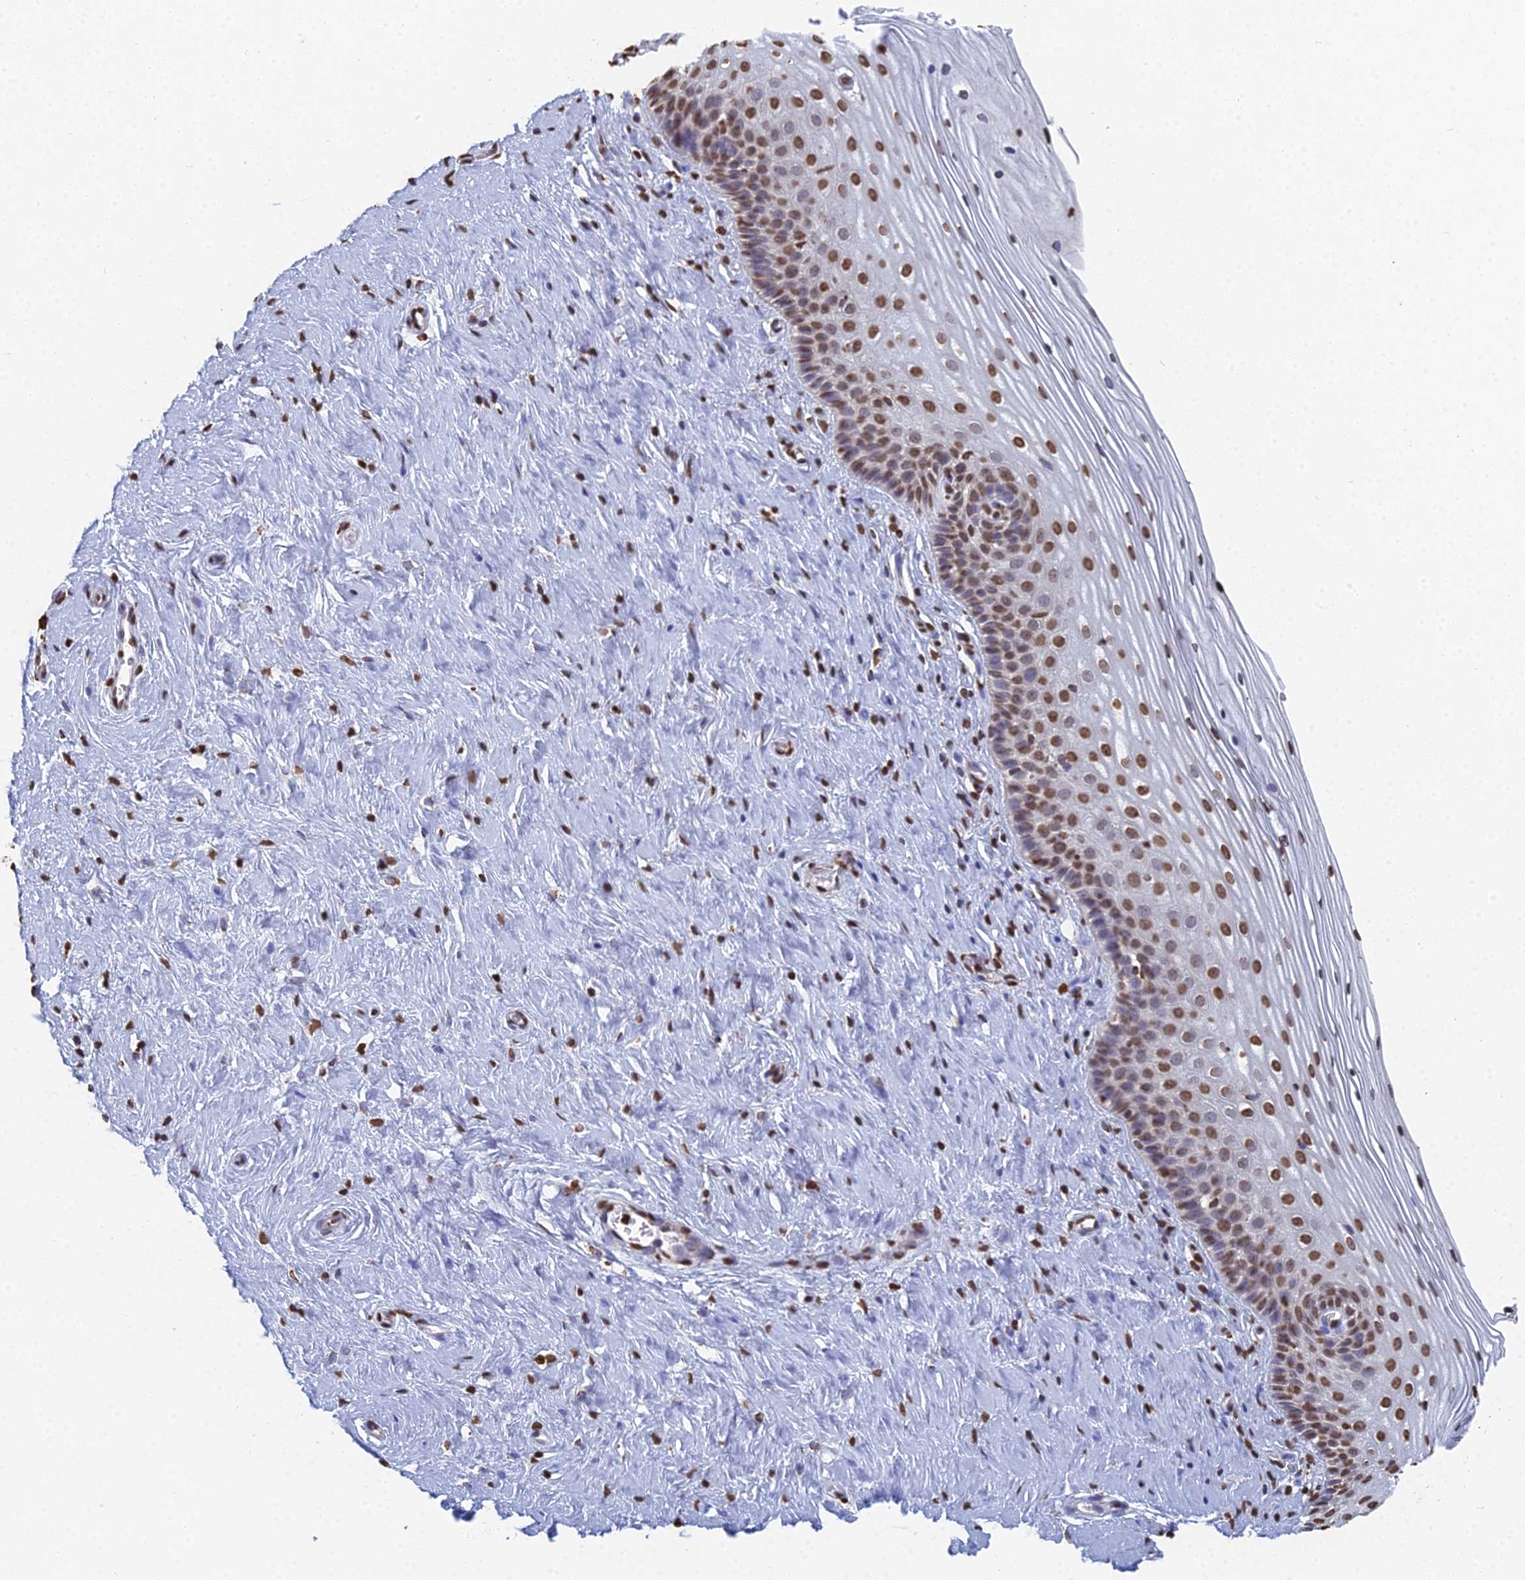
{"staining": {"intensity": "negative", "quantity": "none", "location": "none"}, "tissue": "cervix", "cell_type": "Glandular cells", "image_type": "normal", "snomed": [{"axis": "morphology", "description": "Normal tissue, NOS"}, {"axis": "topography", "description": "Cervix"}], "caption": "The immunohistochemistry (IHC) image has no significant staining in glandular cells of cervix.", "gene": "GBP3", "patient": {"sex": "female", "age": 33}}